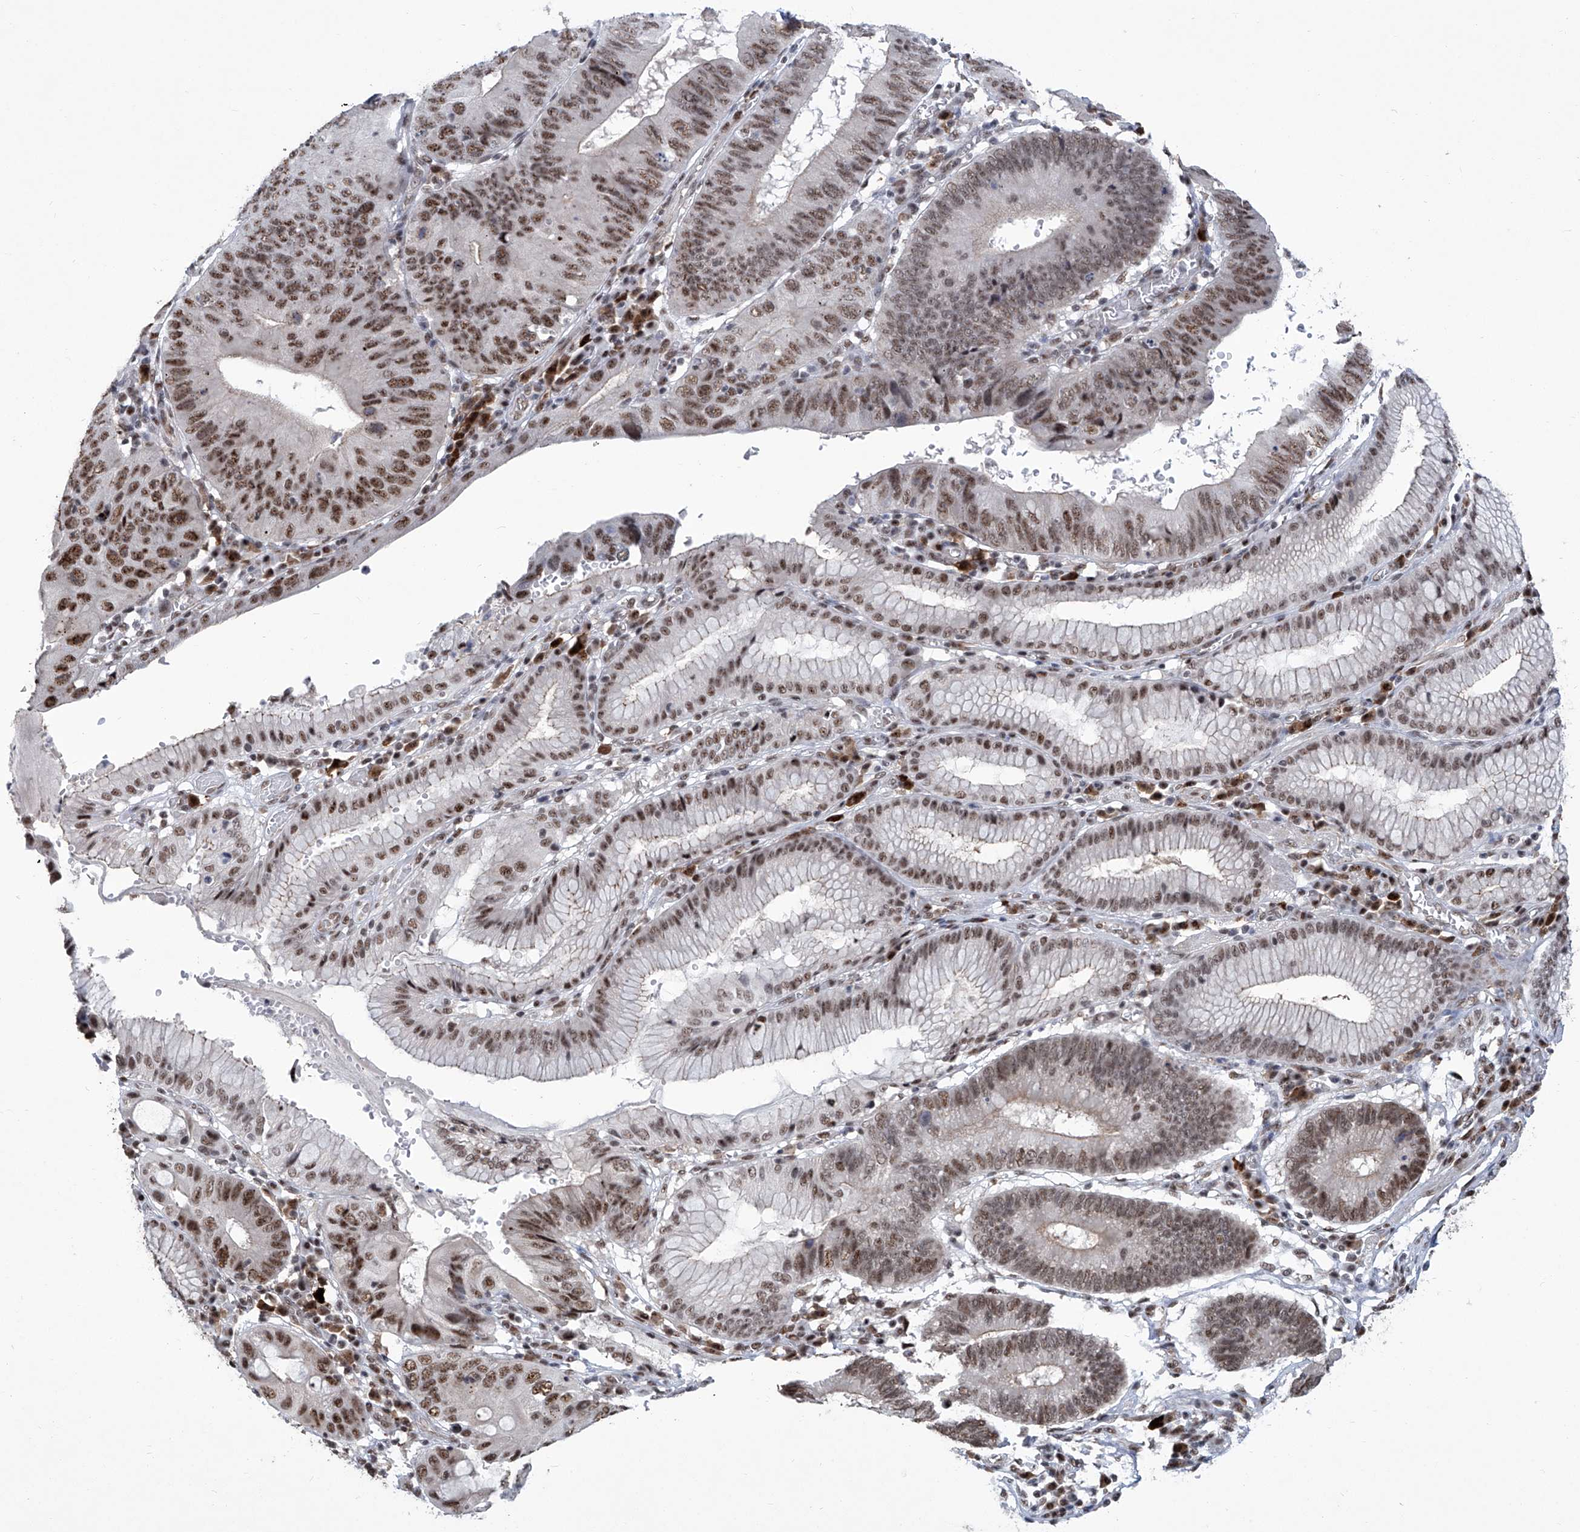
{"staining": {"intensity": "moderate", "quantity": ">75%", "location": "nuclear"}, "tissue": "stomach cancer", "cell_type": "Tumor cells", "image_type": "cancer", "snomed": [{"axis": "morphology", "description": "Adenocarcinoma, NOS"}, {"axis": "topography", "description": "Stomach"}], "caption": "Immunohistochemistry histopathology image of human stomach cancer (adenocarcinoma) stained for a protein (brown), which demonstrates medium levels of moderate nuclear expression in about >75% of tumor cells.", "gene": "FBXL4", "patient": {"sex": "male", "age": 59}}